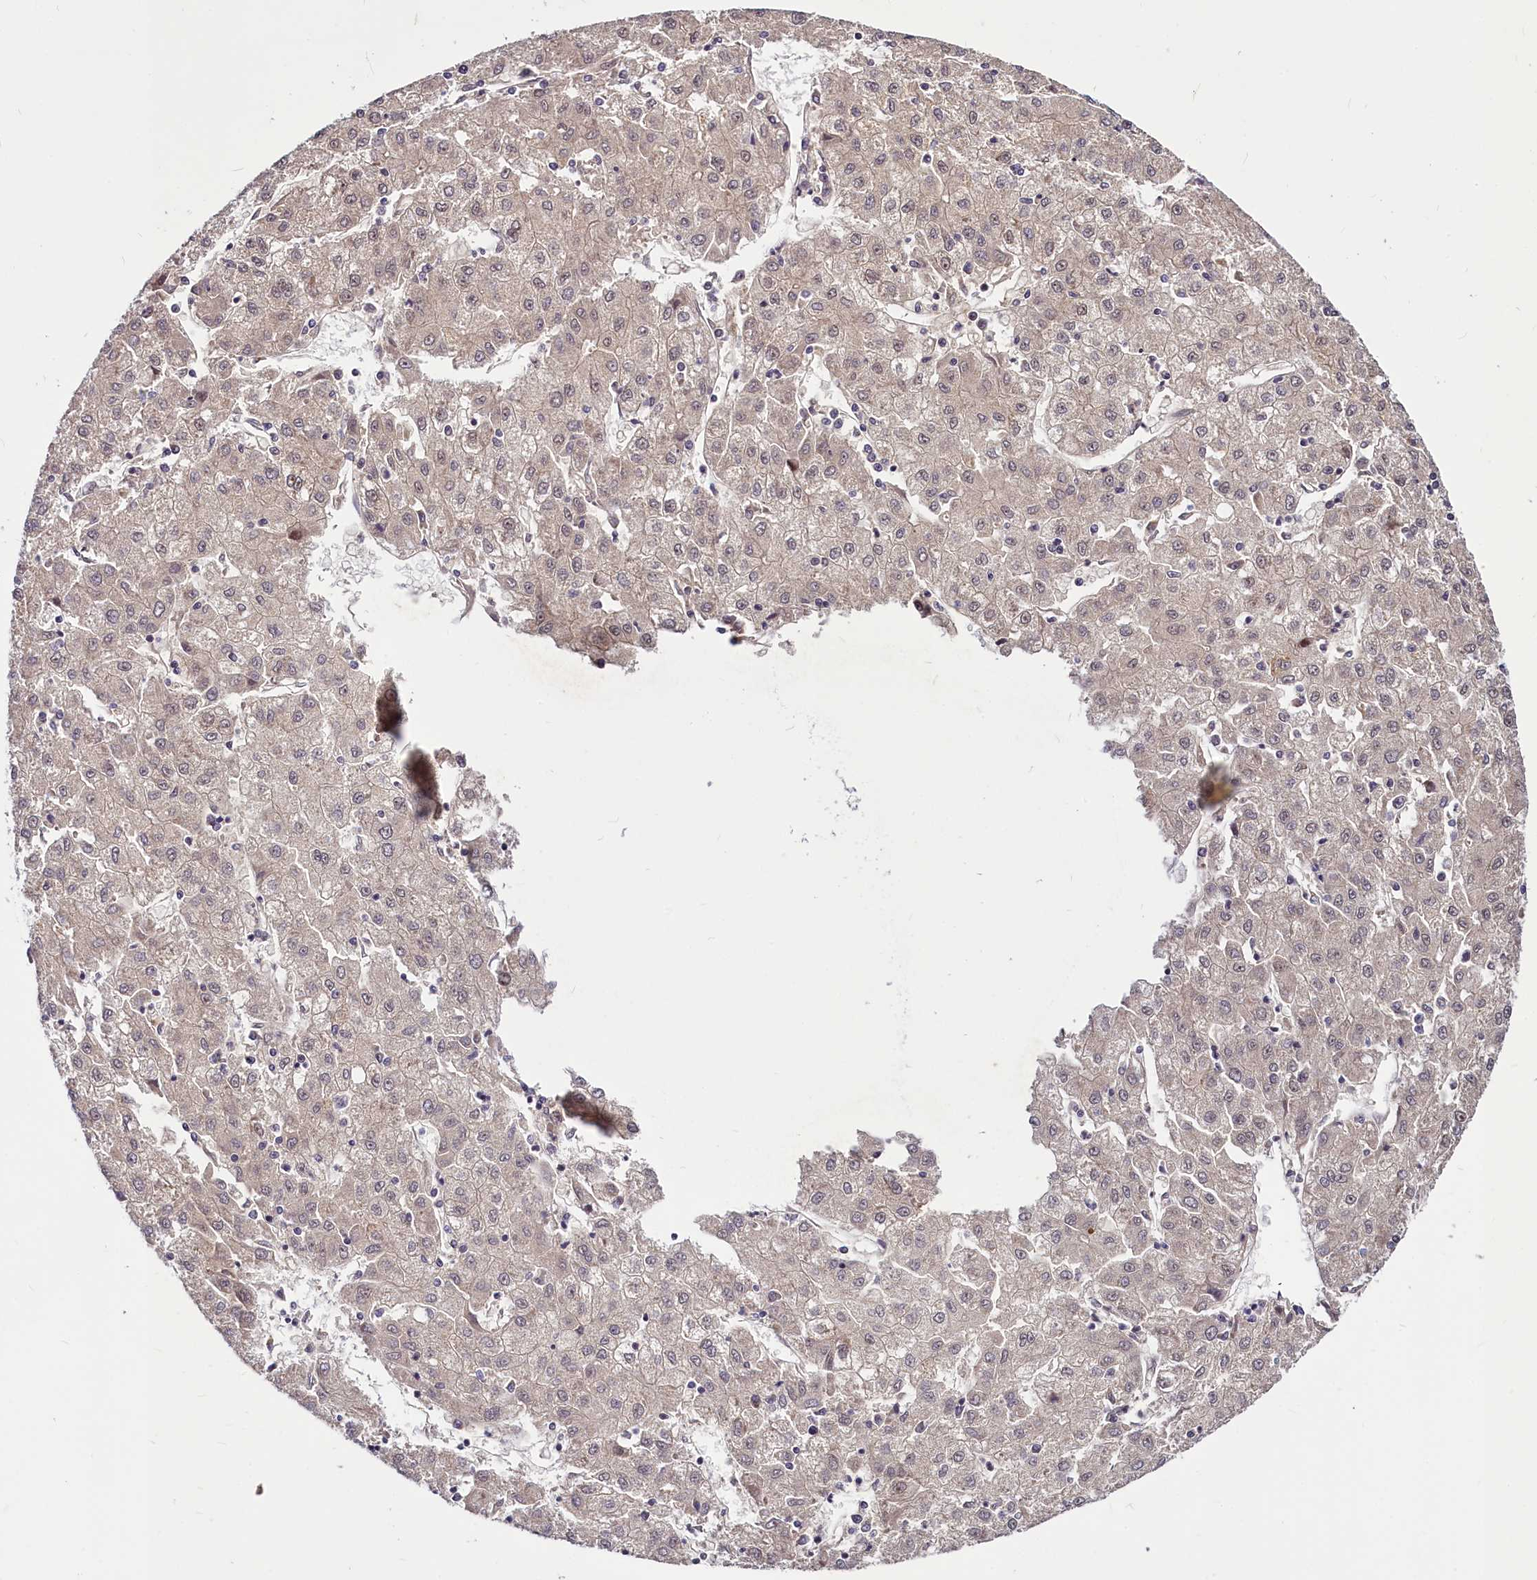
{"staining": {"intensity": "negative", "quantity": "none", "location": "none"}, "tissue": "liver cancer", "cell_type": "Tumor cells", "image_type": "cancer", "snomed": [{"axis": "morphology", "description": "Carcinoma, Hepatocellular, NOS"}, {"axis": "topography", "description": "Liver"}], "caption": "An immunohistochemistry (IHC) histopathology image of hepatocellular carcinoma (liver) is shown. There is no staining in tumor cells of hepatocellular carcinoma (liver).", "gene": "MAML2", "patient": {"sex": "male", "age": 72}}